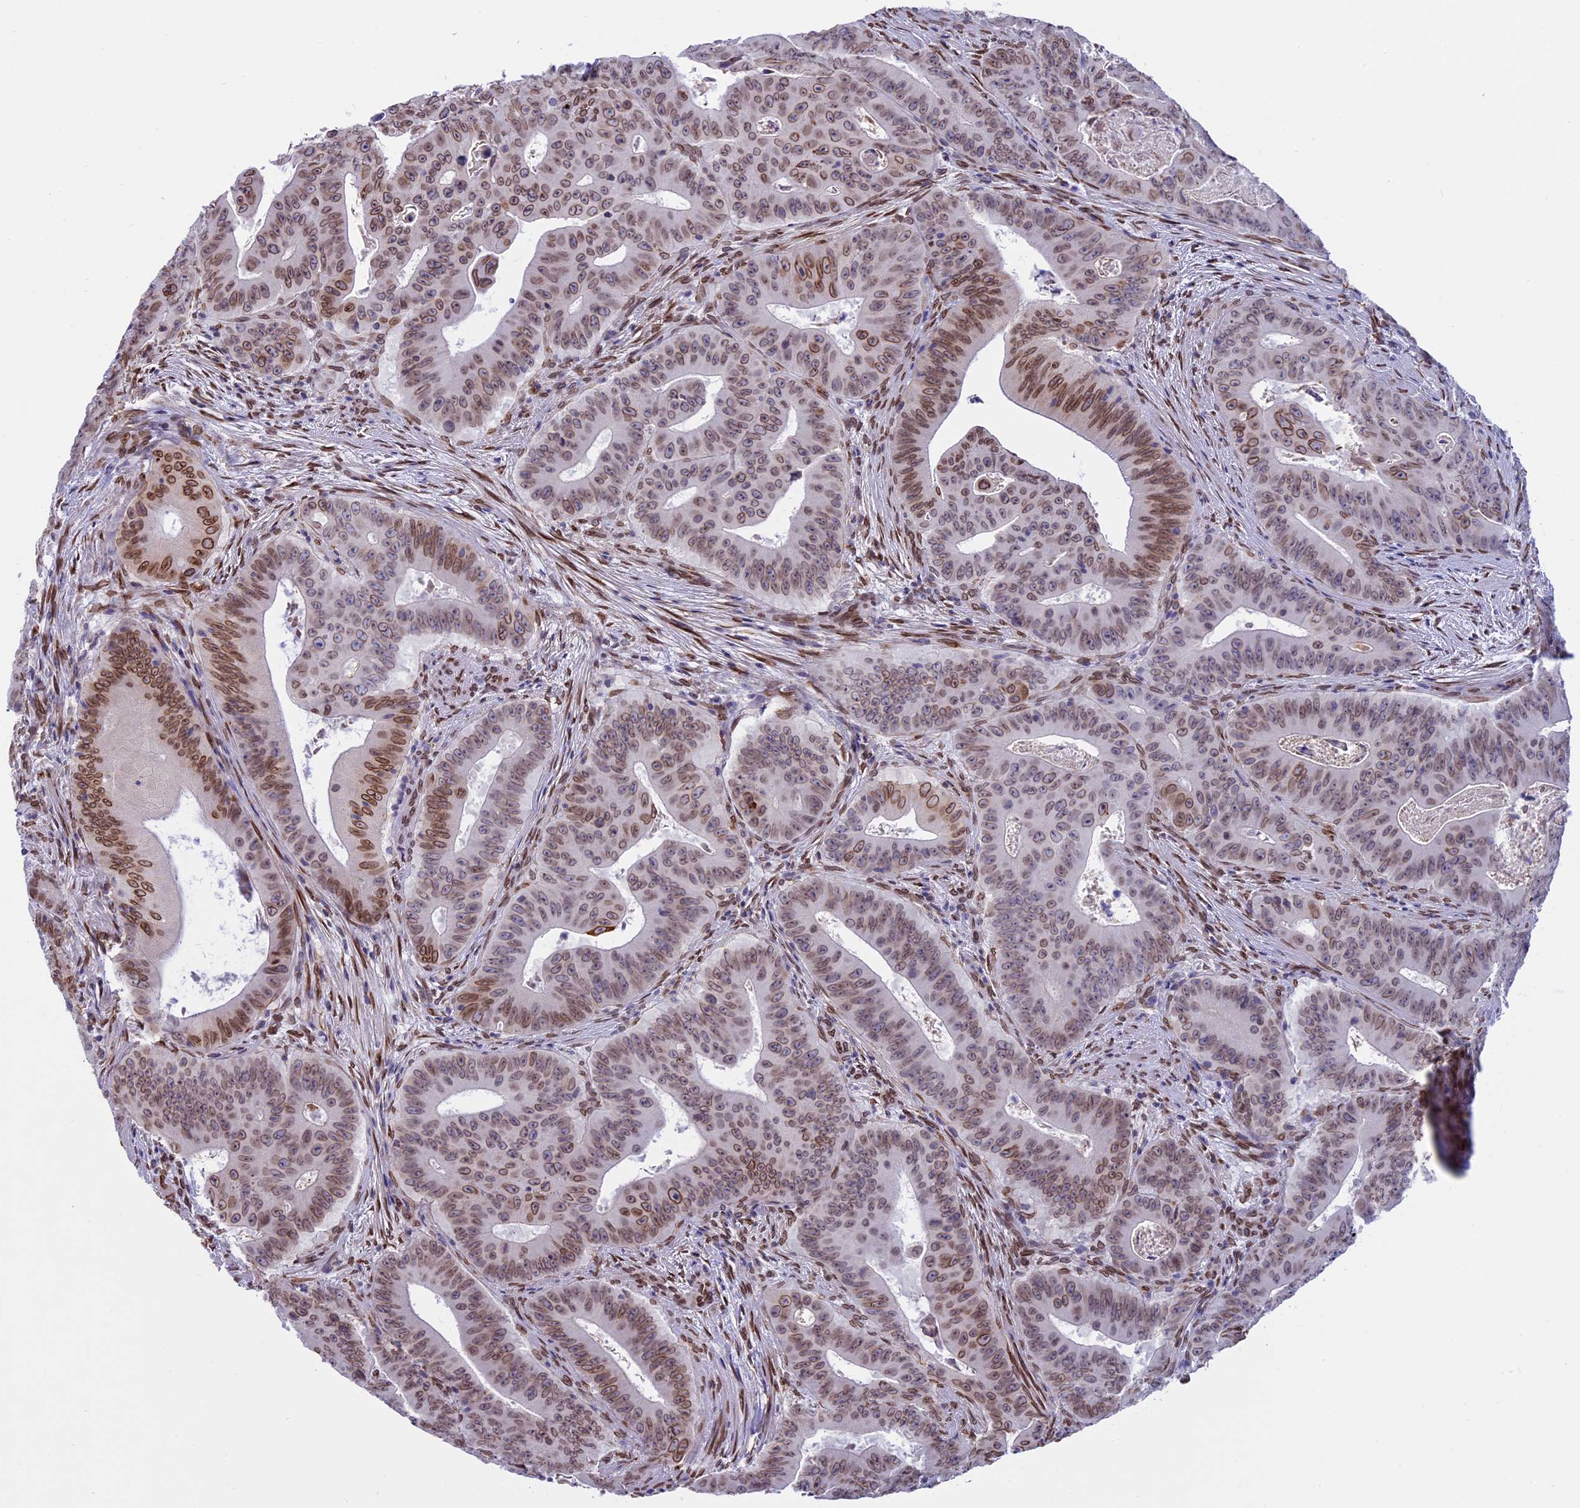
{"staining": {"intensity": "moderate", "quantity": ">75%", "location": "cytoplasmic/membranous,nuclear"}, "tissue": "colorectal cancer", "cell_type": "Tumor cells", "image_type": "cancer", "snomed": [{"axis": "morphology", "description": "Adenocarcinoma, NOS"}, {"axis": "topography", "description": "Rectum"}], "caption": "Human colorectal cancer (adenocarcinoma) stained with a protein marker displays moderate staining in tumor cells.", "gene": "TMPRSS7", "patient": {"sex": "female", "age": 75}}